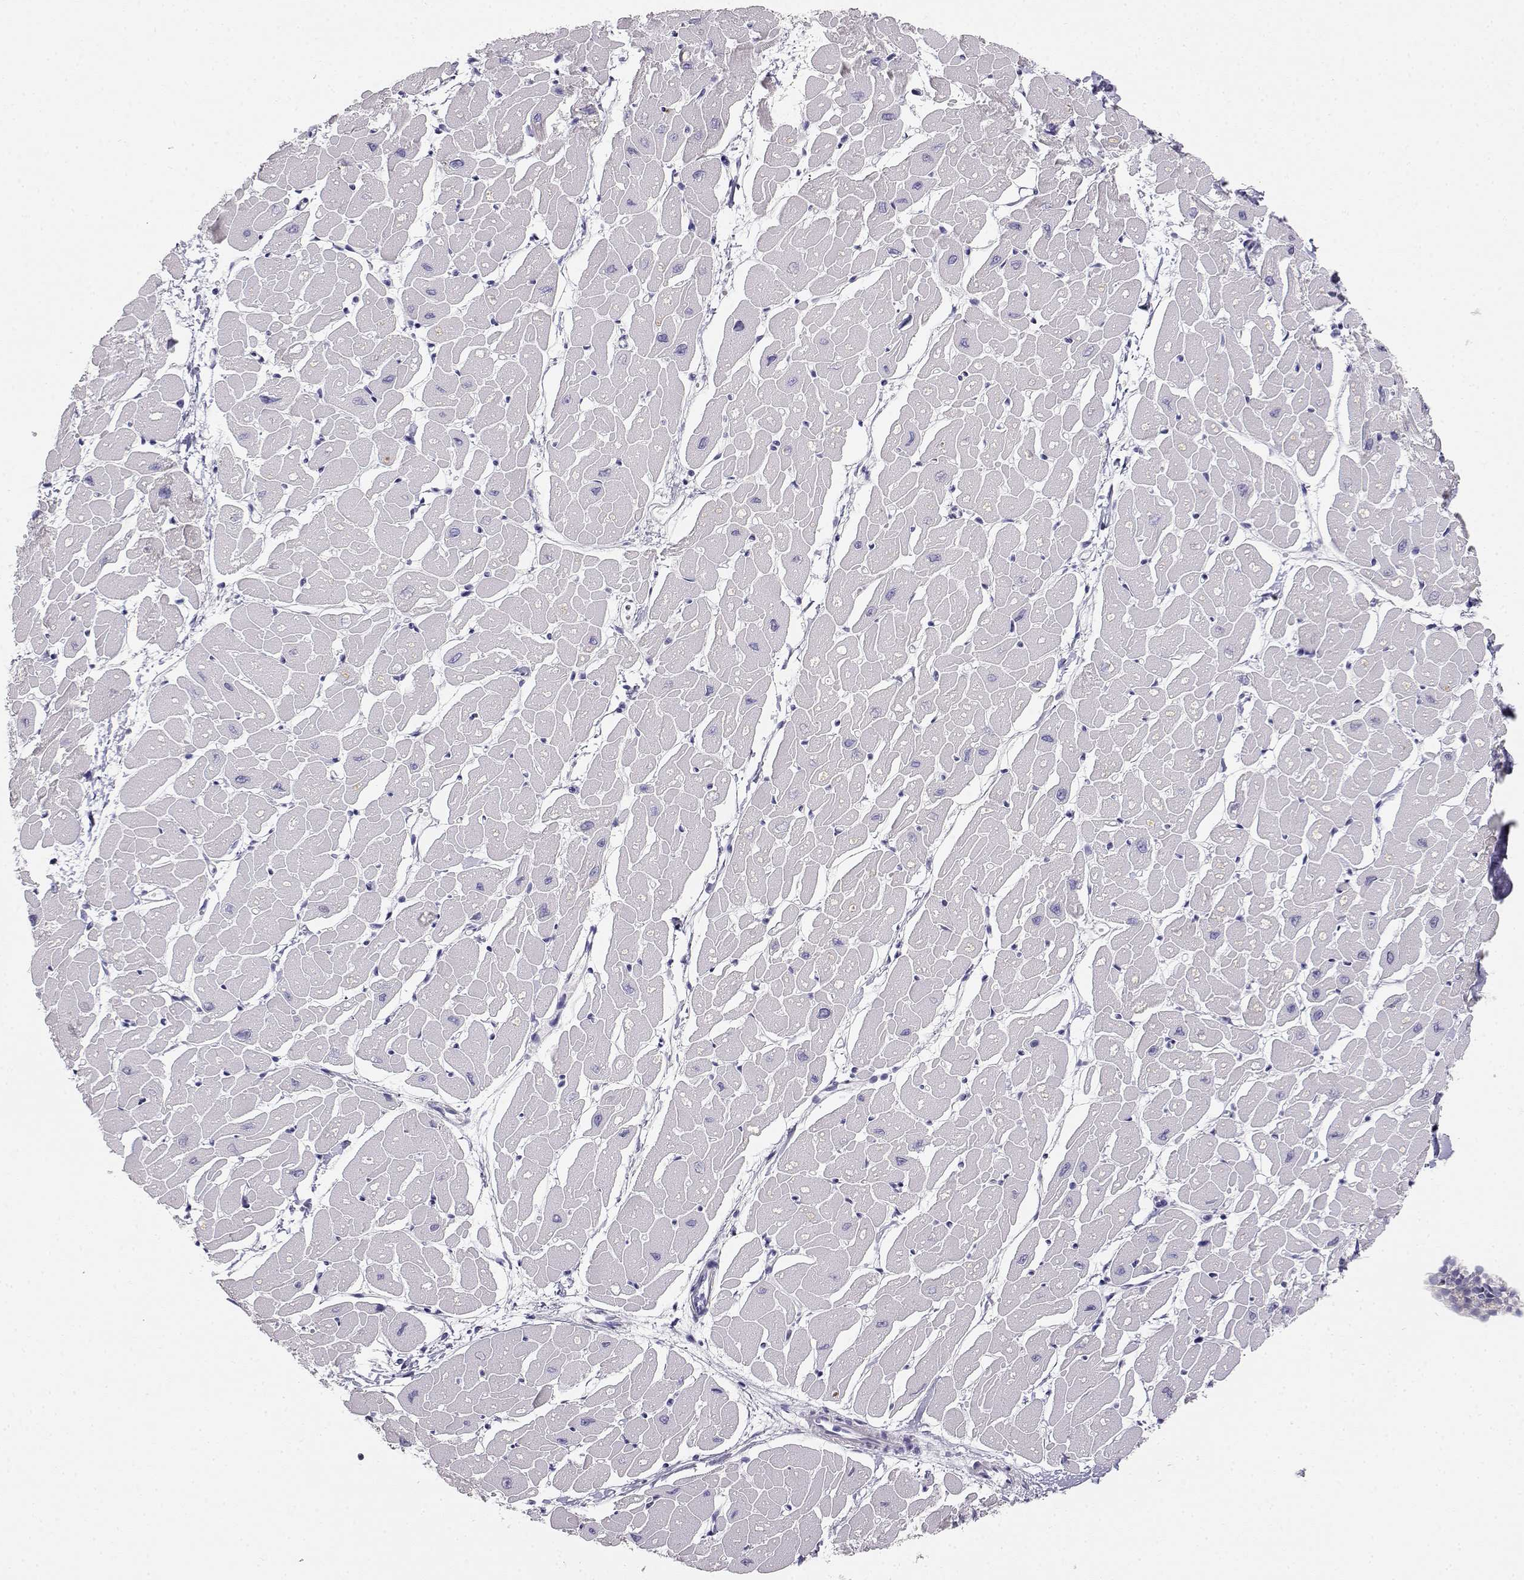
{"staining": {"intensity": "negative", "quantity": "none", "location": "none"}, "tissue": "heart muscle", "cell_type": "Cardiomyocytes", "image_type": "normal", "snomed": [{"axis": "morphology", "description": "Normal tissue, NOS"}, {"axis": "topography", "description": "Heart"}], "caption": "IHC histopathology image of unremarkable heart muscle: heart muscle stained with DAB demonstrates no significant protein positivity in cardiomyocytes. Nuclei are stained in blue.", "gene": "GPR174", "patient": {"sex": "male", "age": 57}}